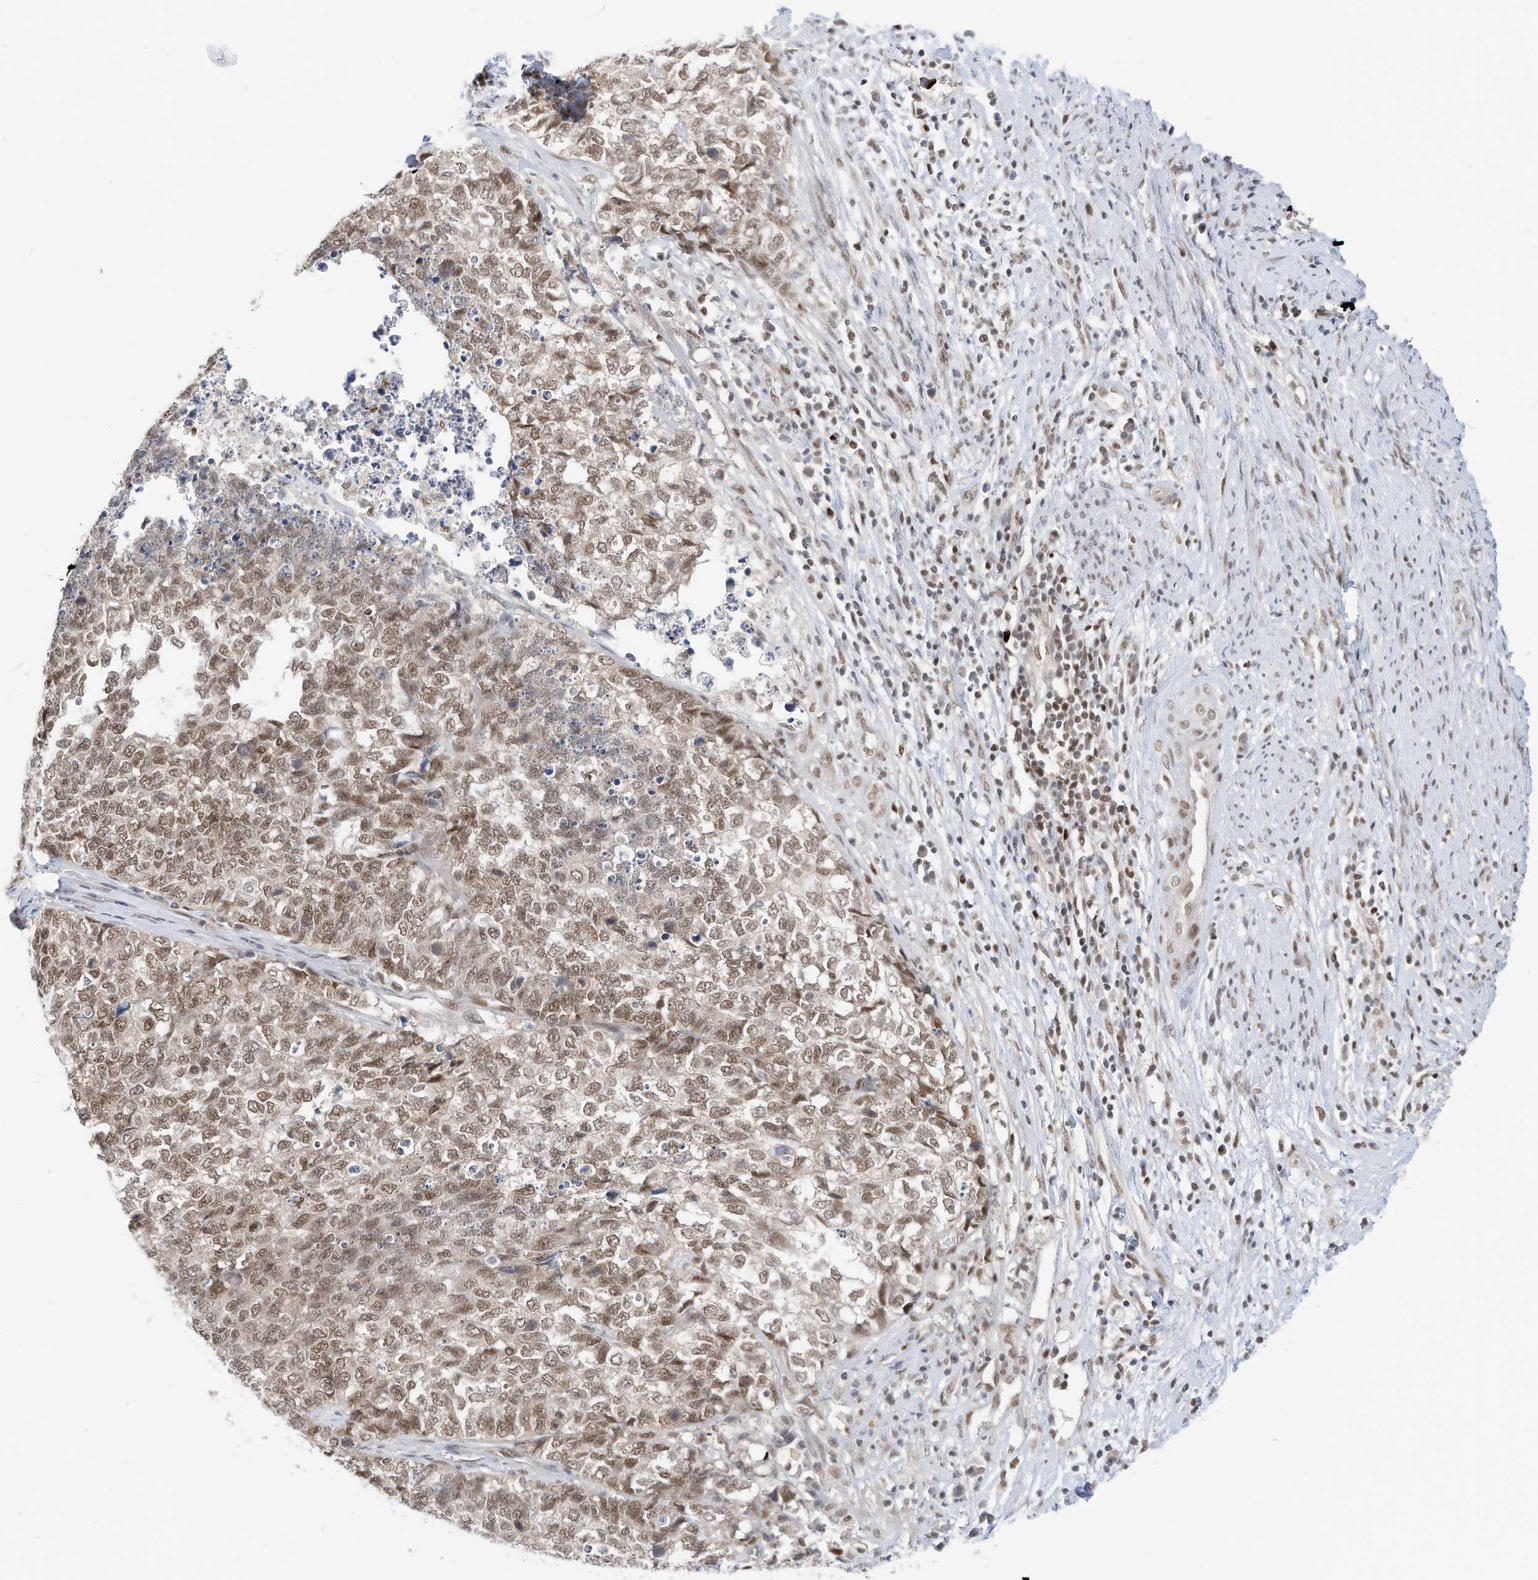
{"staining": {"intensity": "moderate", "quantity": ">75%", "location": "nuclear"}, "tissue": "cervical cancer", "cell_type": "Tumor cells", "image_type": "cancer", "snomed": [{"axis": "morphology", "description": "Squamous cell carcinoma, NOS"}, {"axis": "topography", "description": "Cervix"}], "caption": "A brown stain shows moderate nuclear expression of a protein in squamous cell carcinoma (cervical) tumor cells.", "gene": "OGT", "patient": {"sex": "female", "age": 63}}